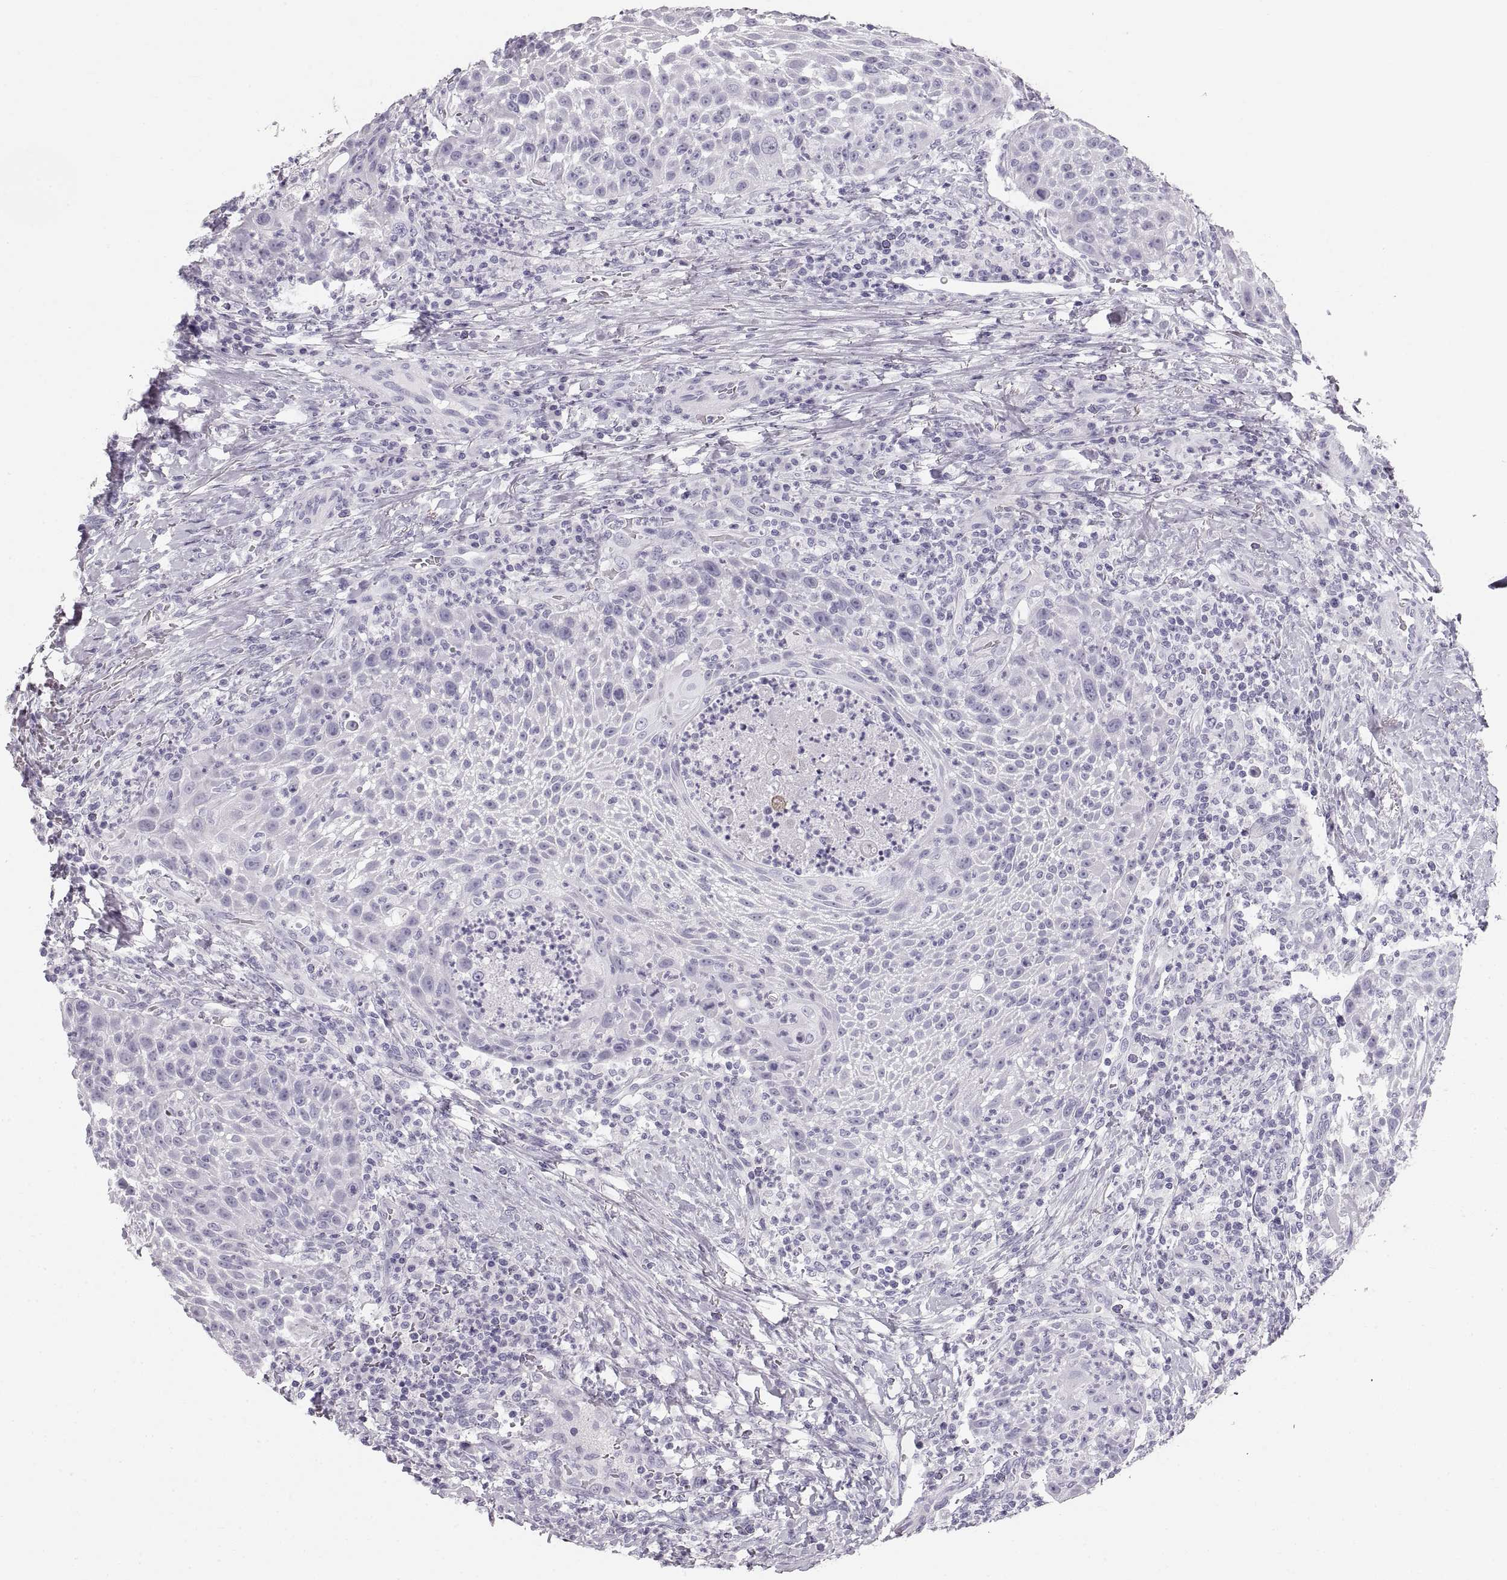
{"staining": {"intensity": "negative", "quantity": "none", "location": "none"}, "tissue": "head and neck cancer", "cell_type": "Tumor cells", "image_type": "cancer", "snomed": [{"axis": "morphology", "description": "Squamous cell carcinoma, NOS"}, {"axis": "topography", "description": "Head-Neck"}], "caption": "High magnification brightfield microscopy of squamous cell carcinoma (head and neck) stained with DAB (brown) and counterstained with hematoxylin (blue): tumor cells show no significant staining.", "gene": "CRYAA", "patient": {"sex": "male", "age": 69}}